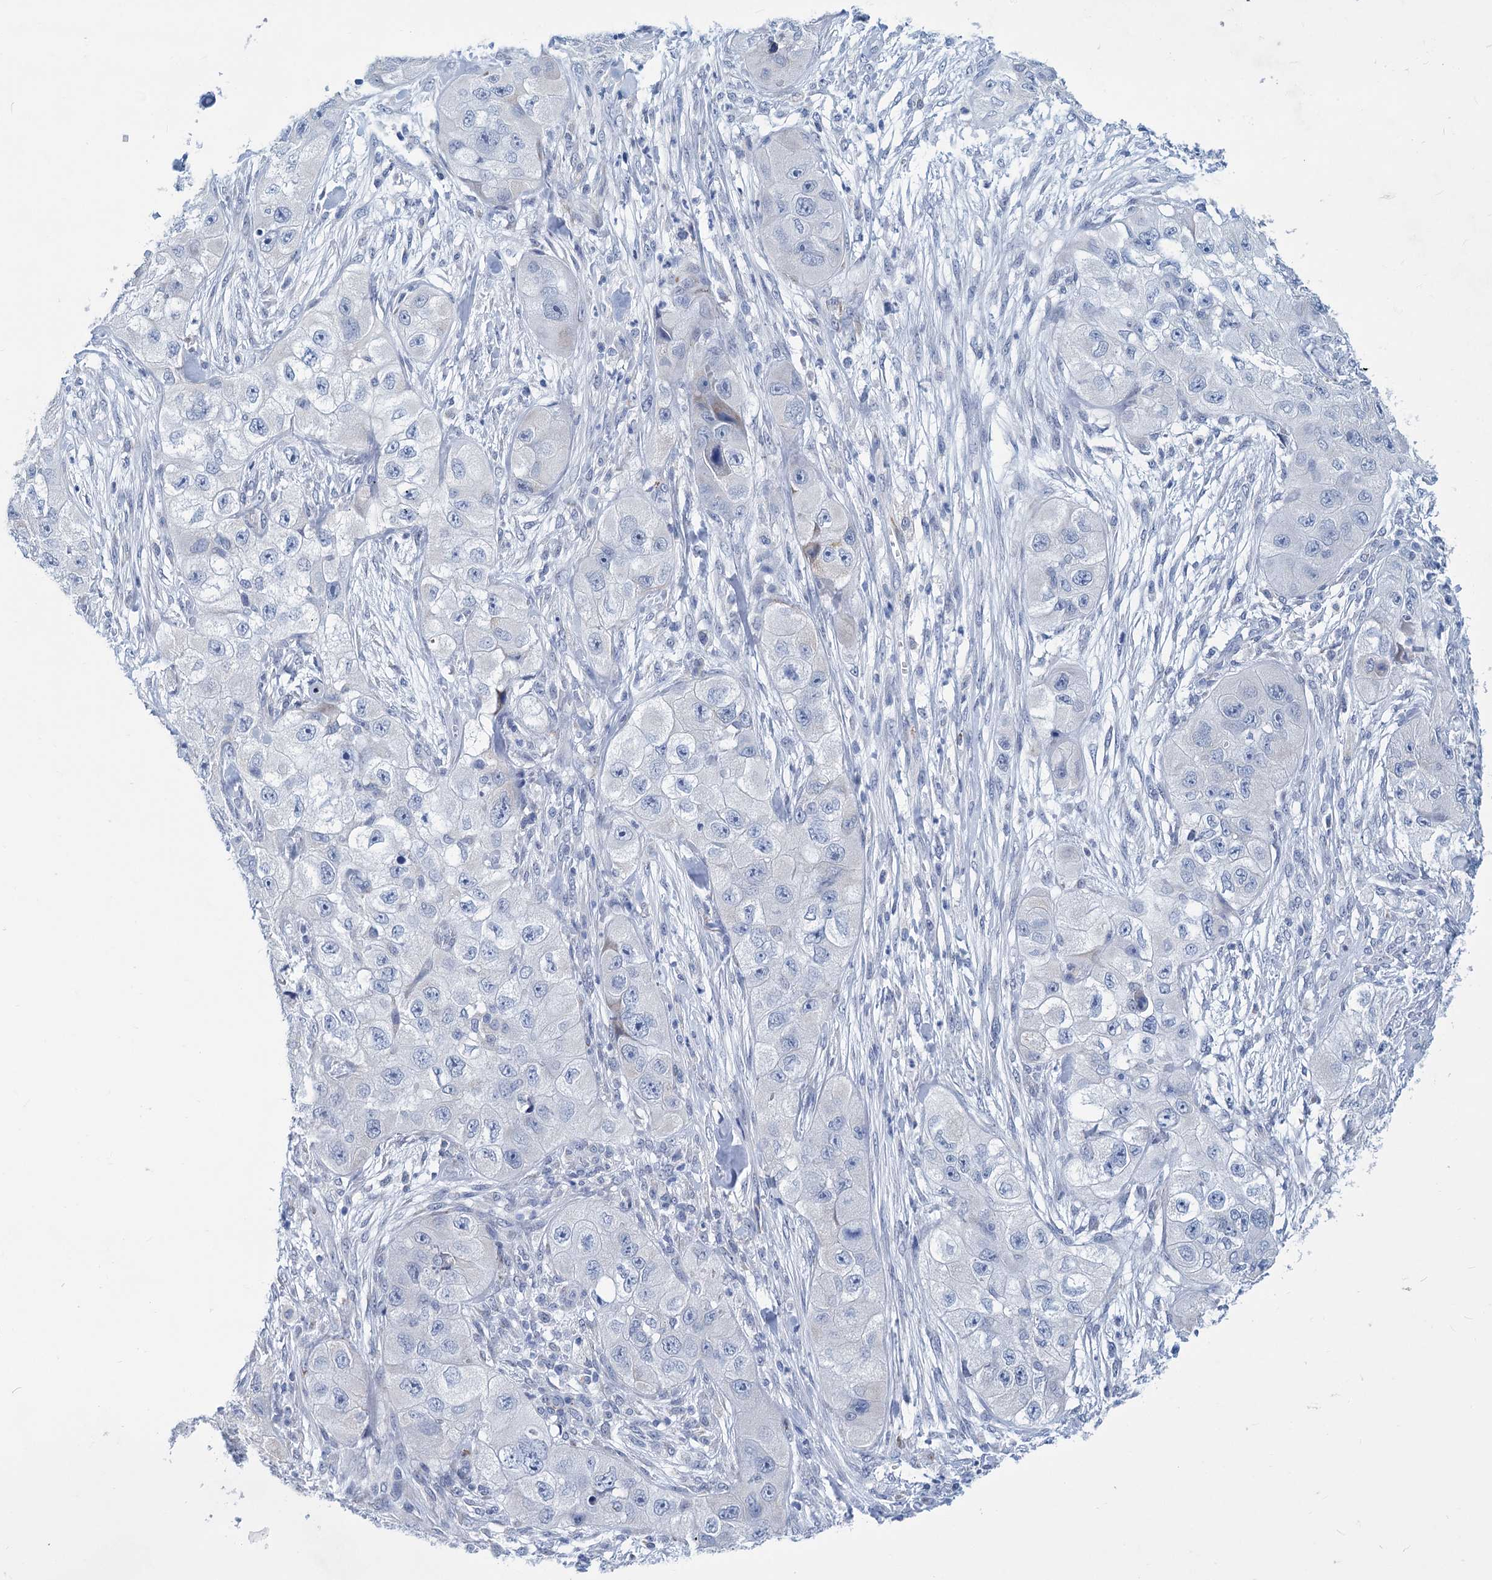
{"staining": {"intensity": "negative", "quantity": "none", "location": "none"}, "tissue": "skin cancer", "cell_type": "Tumor cells", "image_type": "cancer", "snomed": [{"axis": "morphology", "description": "Squamous cell carcinoma, NOS"}, {"axis": "topography", "description": "Skin"}, {"axis": "topography", "description": "Subcutis"}], "caption": "A high-resolution photomicrograph shows immunohistochemistry (IHC) staining of skin cancer, which demonstrates no significant expression in tumor cells.", "gene": "NEU3", "patient": {"sex": "male", "age": 73}}